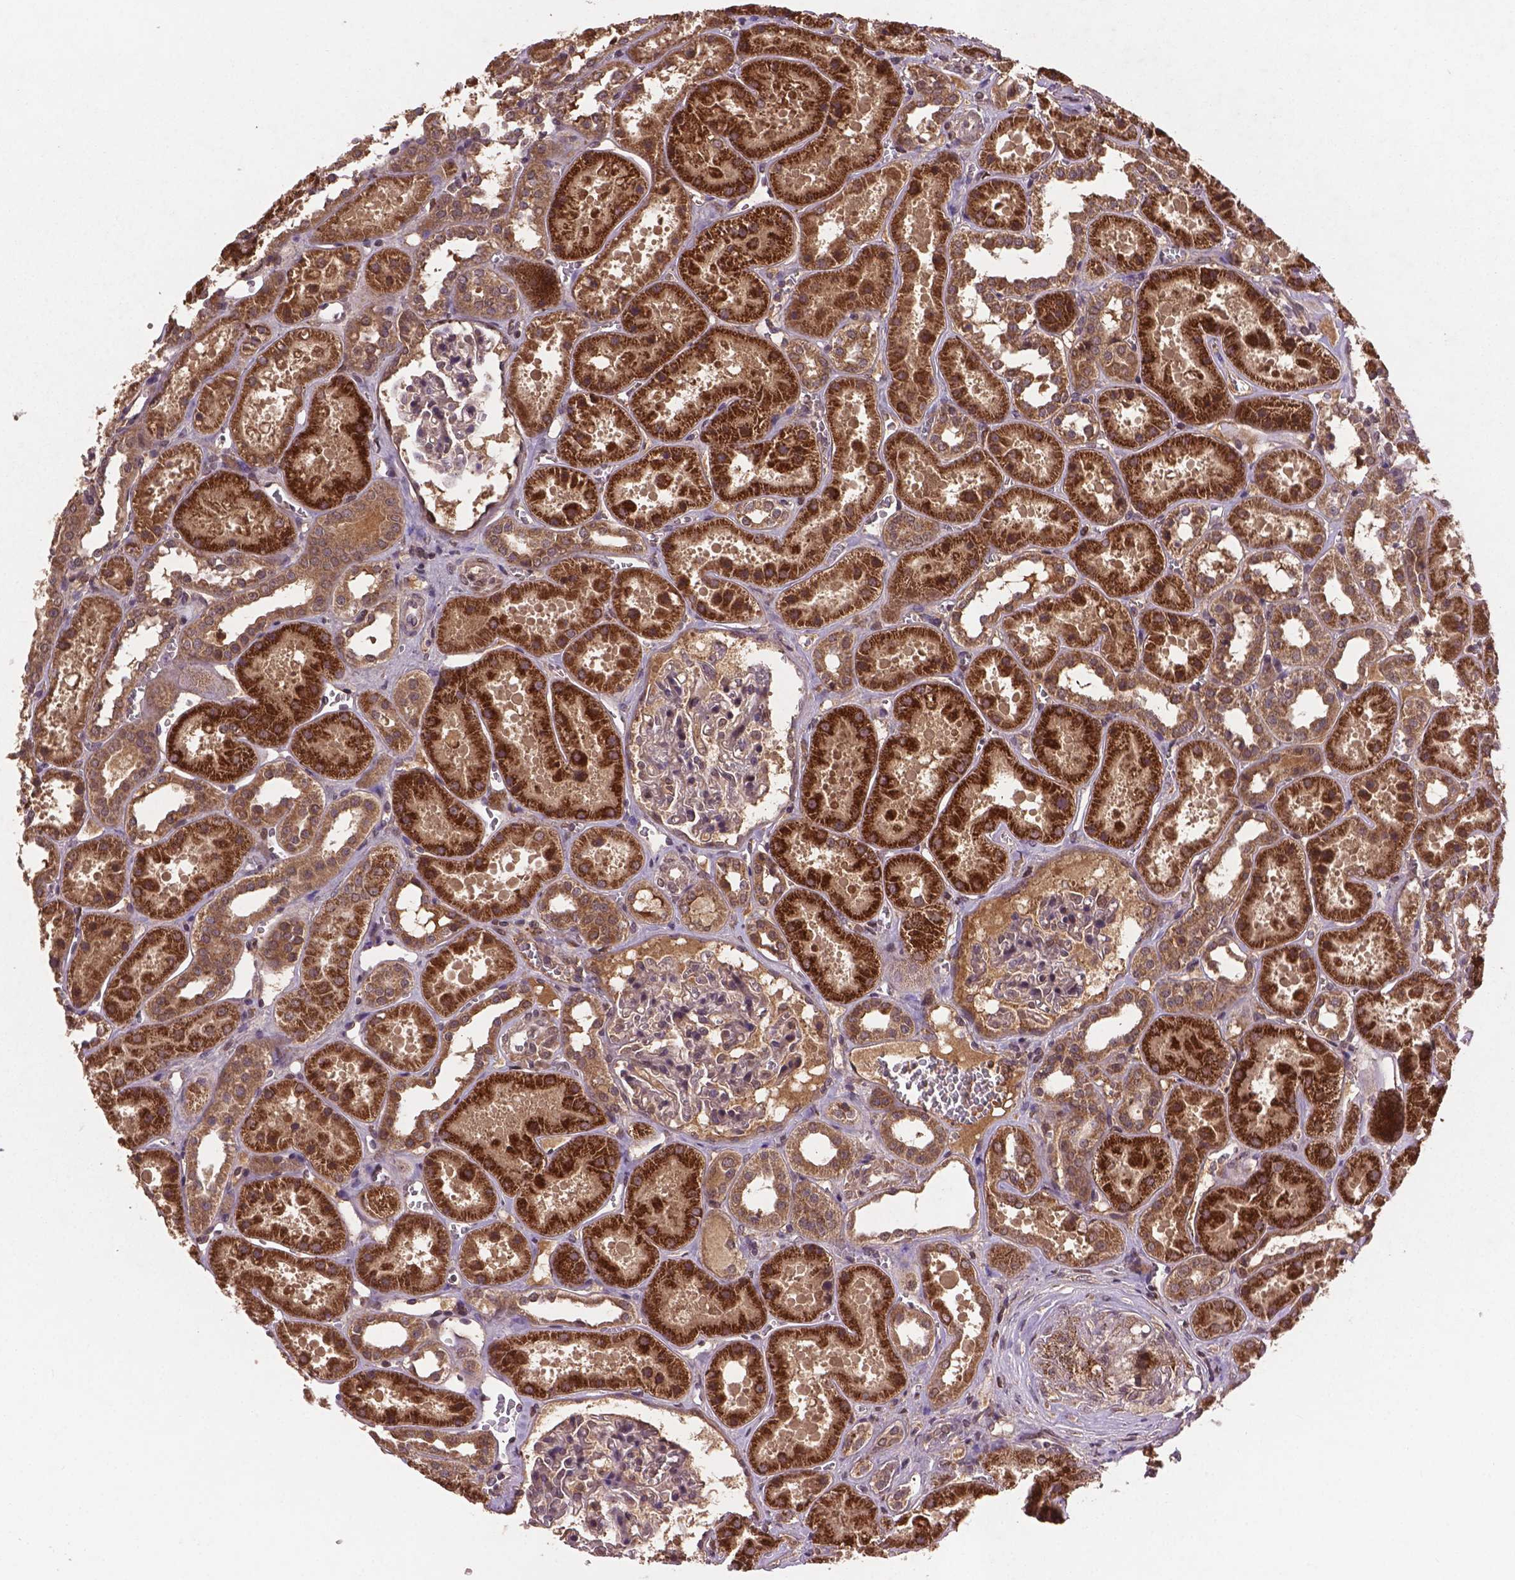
{"staining": {"intensity": "negative", "quantity": "none", "location": "none"}, "tissue": "kidney", "cell_type": "Cells in glomeruli", "image_type": "normal", "snomed": [{"axis": "morphology", "description": "Normal tissue, NOS"}, {"axis": "topography", "description": "Kidney"}], "caption": "High magnification brightfield microscopy of benign kidney stained with DAB (3,3'-diaminobenzidine) (brown) and counterstained with hematoxylin (blue): cells in glomeruli show no significant expression. (DAB (3,3'-diaminobenzidine) immunohistochemistry, high magnification).", "gene": "NIPAL2", "patient": {"sex": "female", "age": 41}}